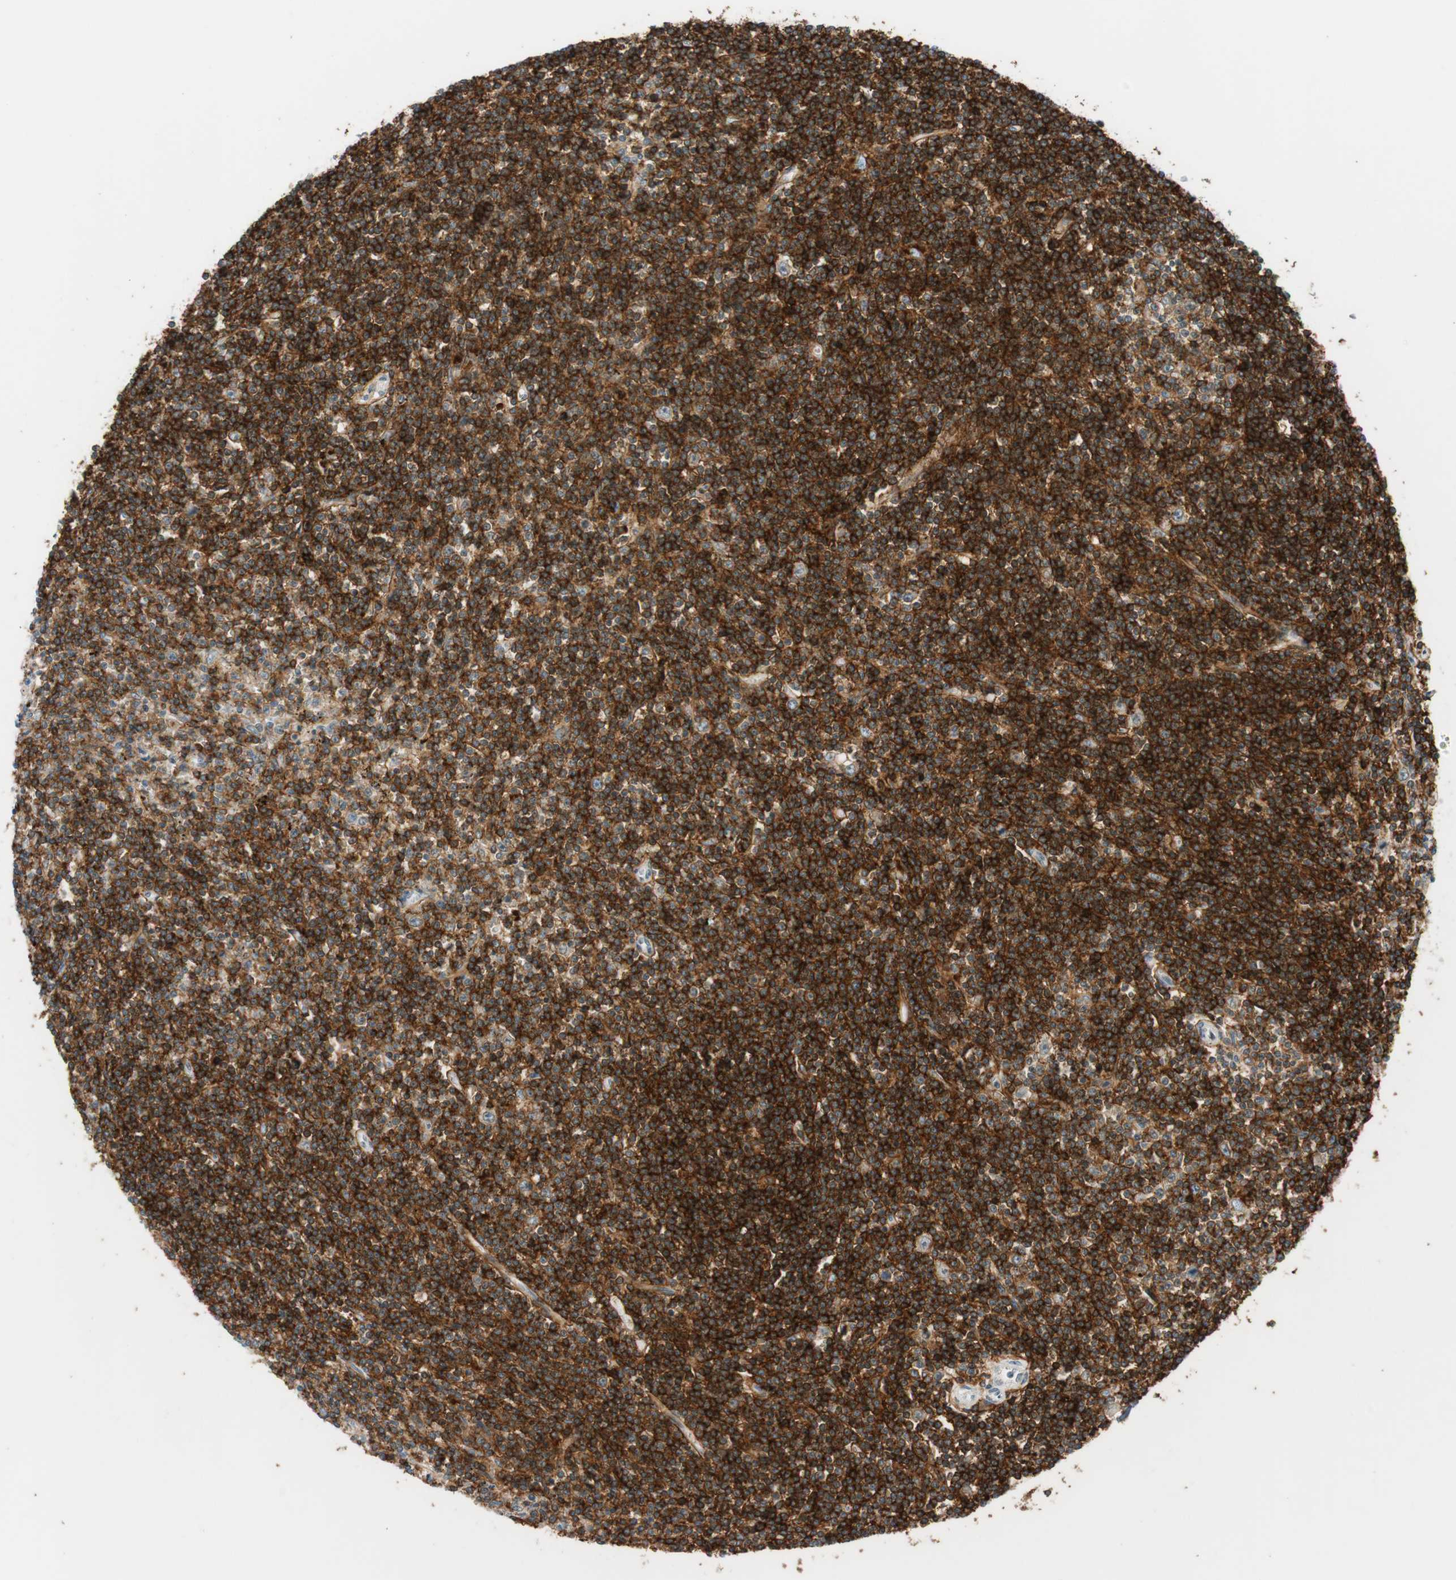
{"staining": {"intensity": "strong", "quantity": ">75%", "location": "cytoplasmic/membranous"}, "tissue": "lymphoma", "cell_type": "Tumor cells", "image_type": "cancer", "snomed": [{"axis": "morphology", "description": "Malignant lymphoma, non-Hodgkin's type, Low grade"}, {"axis": "topography", "description": "Spleen"}], "caption": "Malignant lymphoma, non-Hodgkin's type (low-grade) stained with a brown dye shows strong cytoplasmic/membranous positive expression in about >75% of tumor cells.", "gene": "TNFRSF13C", "patient": {"sex": "male", "age": 76}}